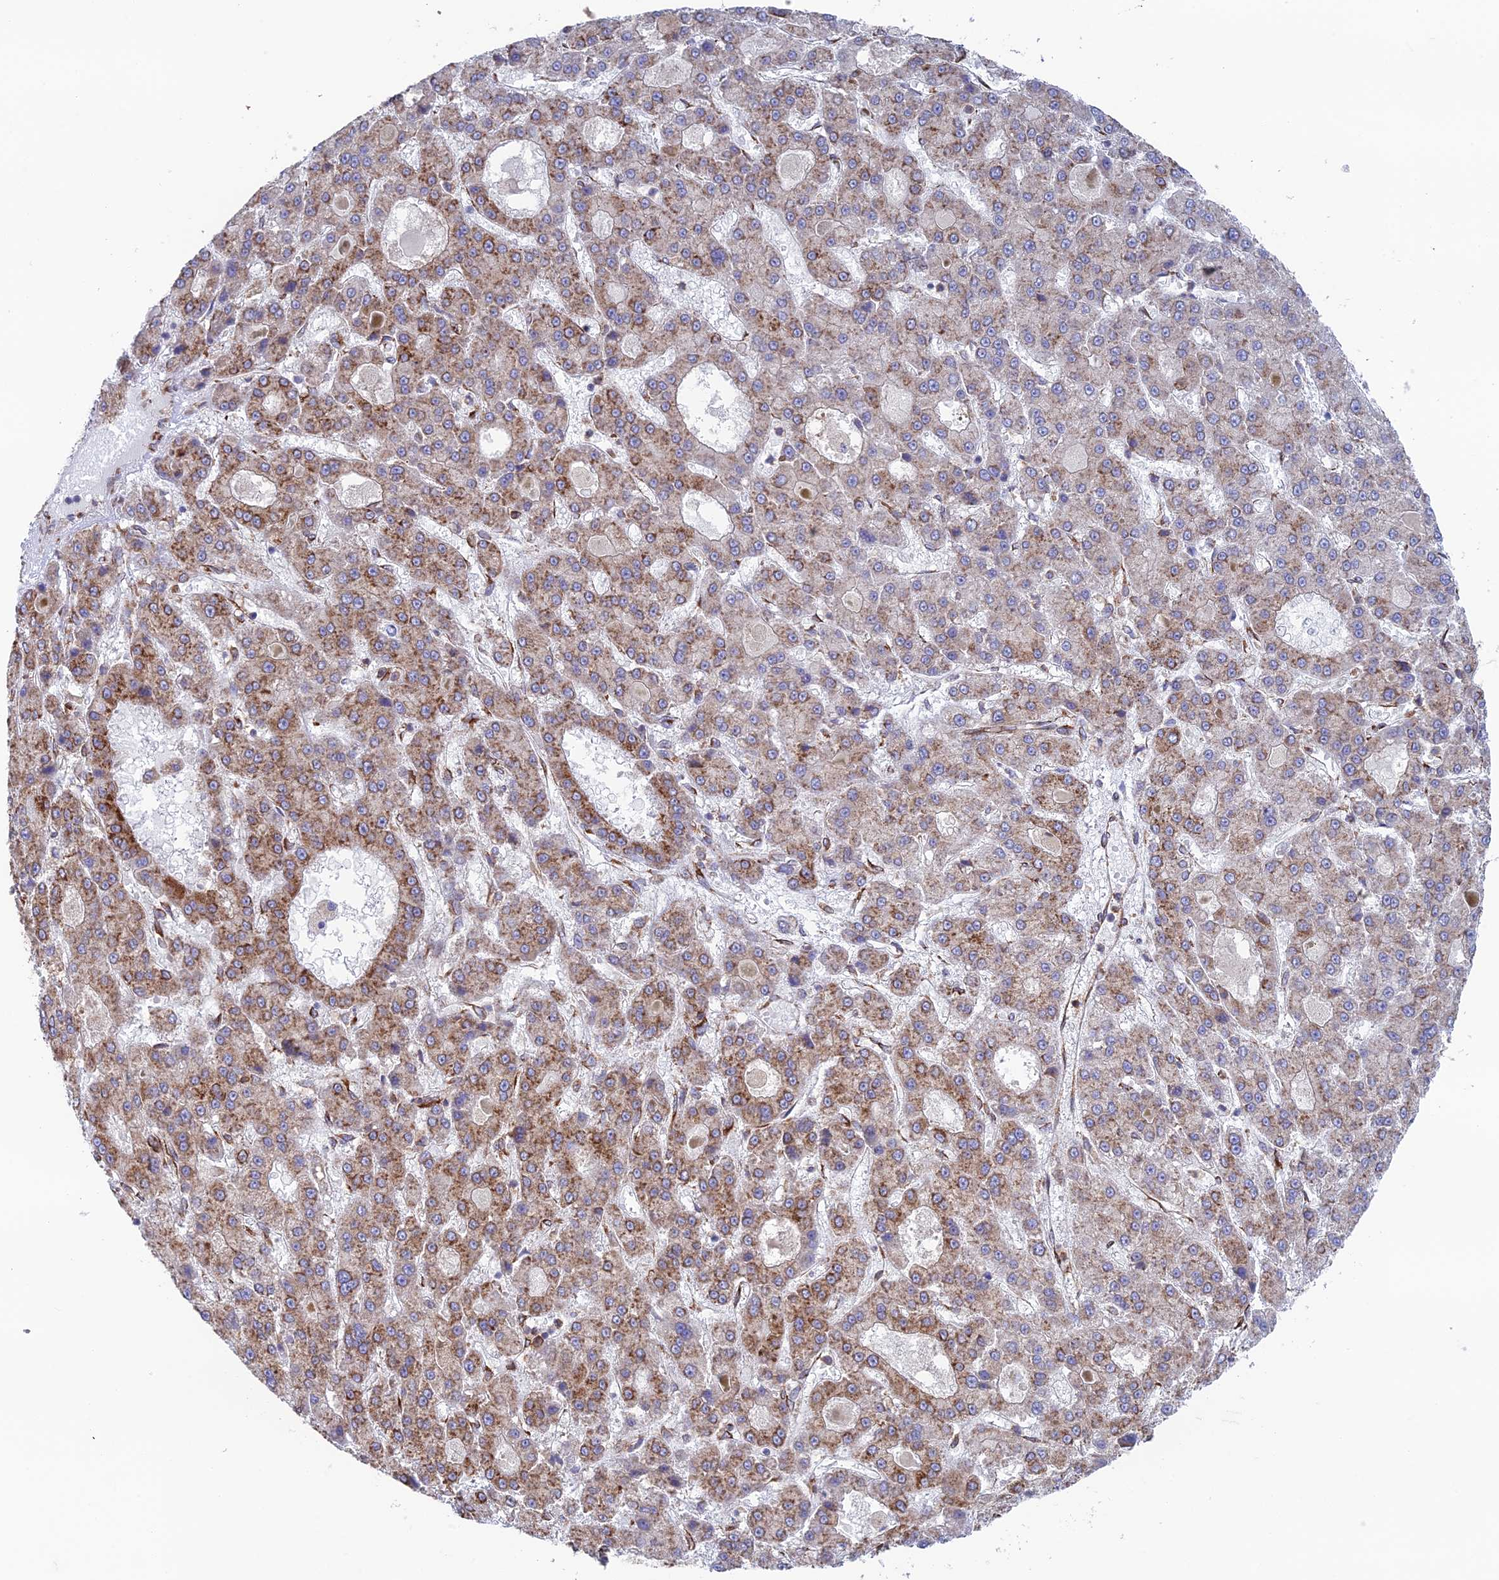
{"staining": {"intensity": "strong", "quantity": ">75%", "location": "cytoplasmic/membranous"}, "tissue": "liver cancer", "cell_type": "Tumor cells", "image_type": "cancer", "snomed": [{"axis": "morphology", "description": "Carcinoma, Hepatocellular, NOS"}, {"axis": "topography", "description": "Liver"}], "caption": "A high-resolution photomicrograph shows IHC staining of liver cancer (hepatocellular carcinoma), which exhibits strong cytoplasmic/membranous staining in about >75% of tumor cells.", "gene": "CCDC69", "patient": {"sex": "male", "age": 70}}